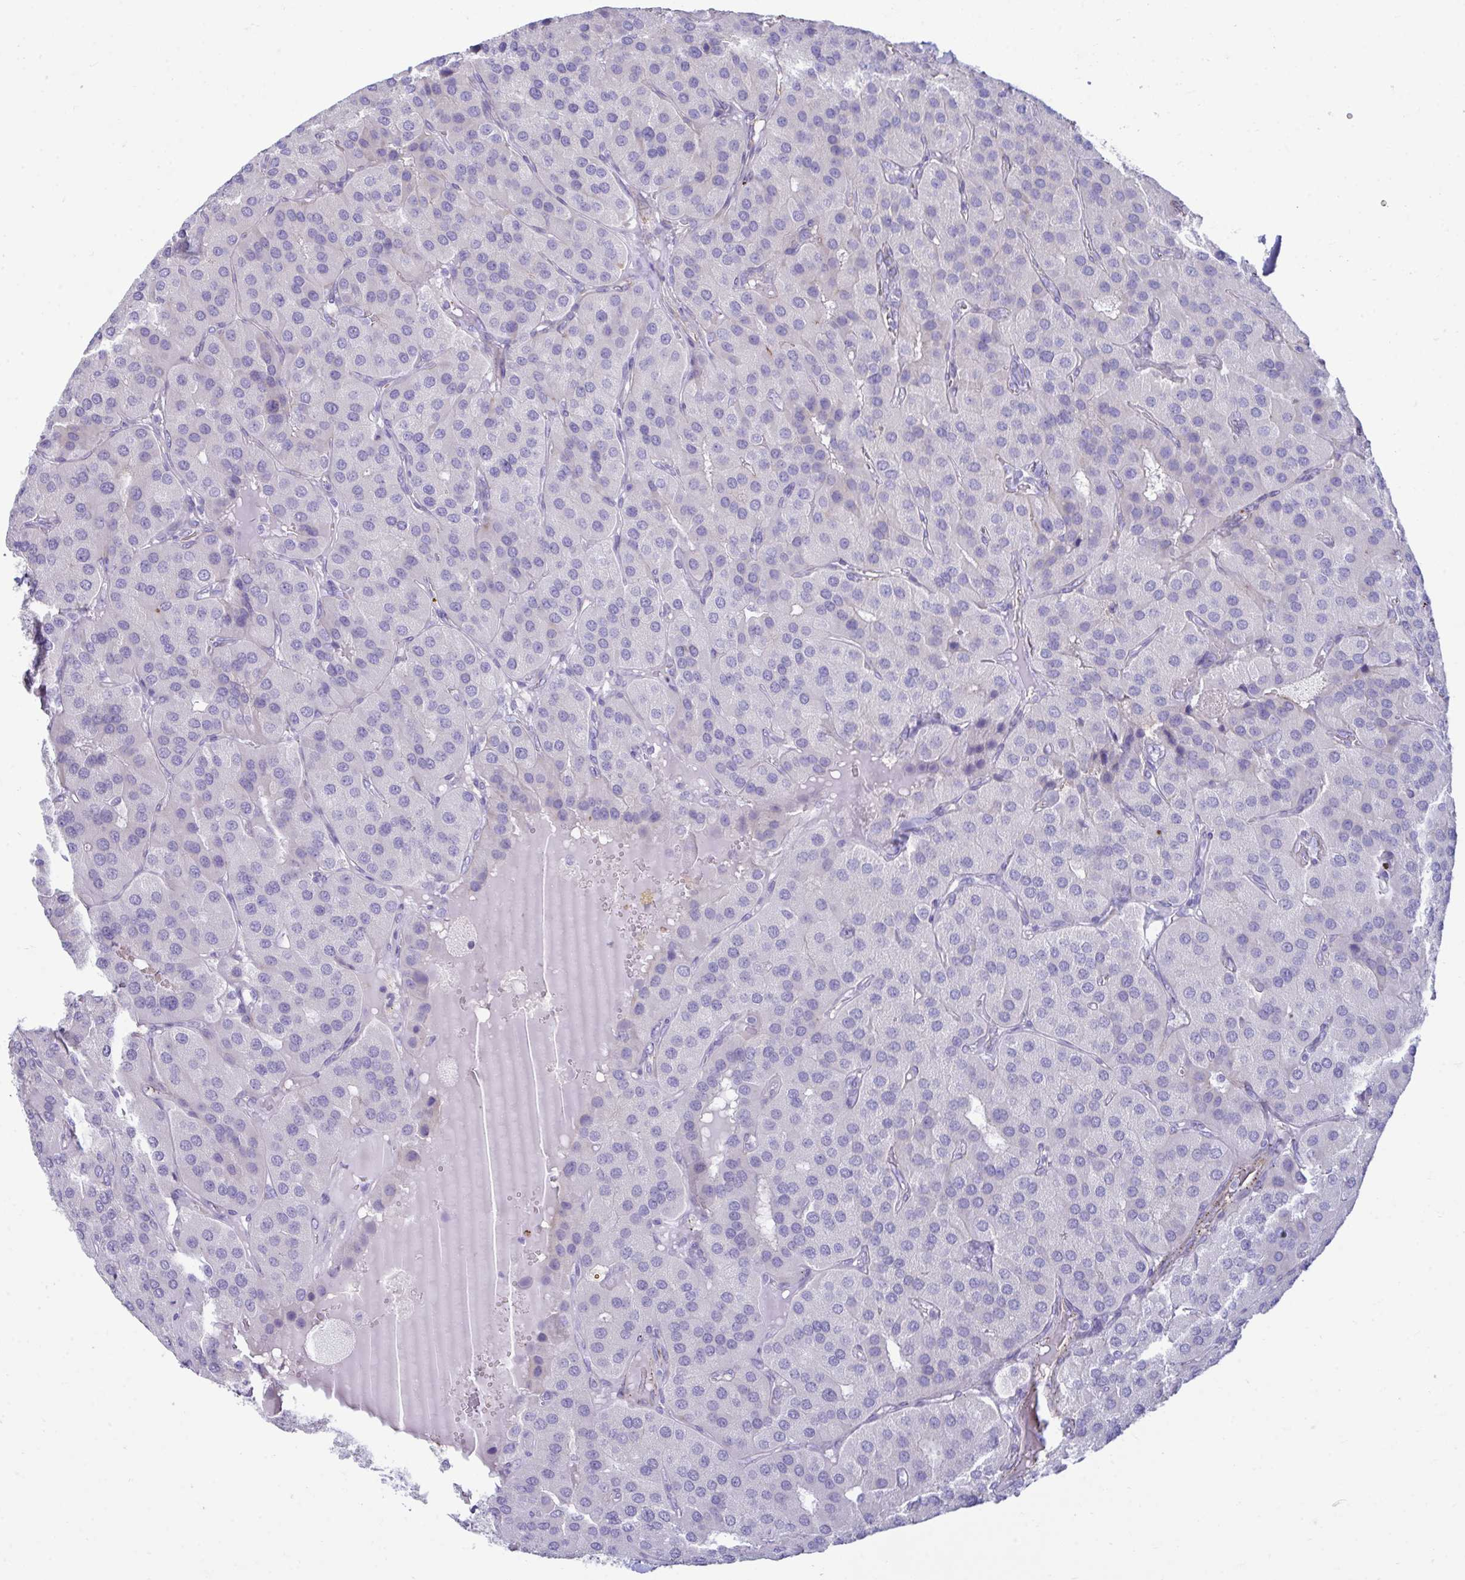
{"staining": {"intensity": "negative", "quantity": "none", "location": "none"}, "tissue": "parathyroid gland", "cell_type": "Glandular cells", "image_type": "normal", "snomed": [{"axis": "morphology", "description": "Normal tissue, NOS"}, {"axis": "morphology", "description": "Adenoma, NOS"}, {"axis": "topography", "description": "Parathyroid gland"}], "caption": "This is an IHC micrograph of unremarkable human parathyroid gland. There is no positivity in glandular cells.", "gene": "UBL3", "patient": {"sex": "female", "age": 86}}